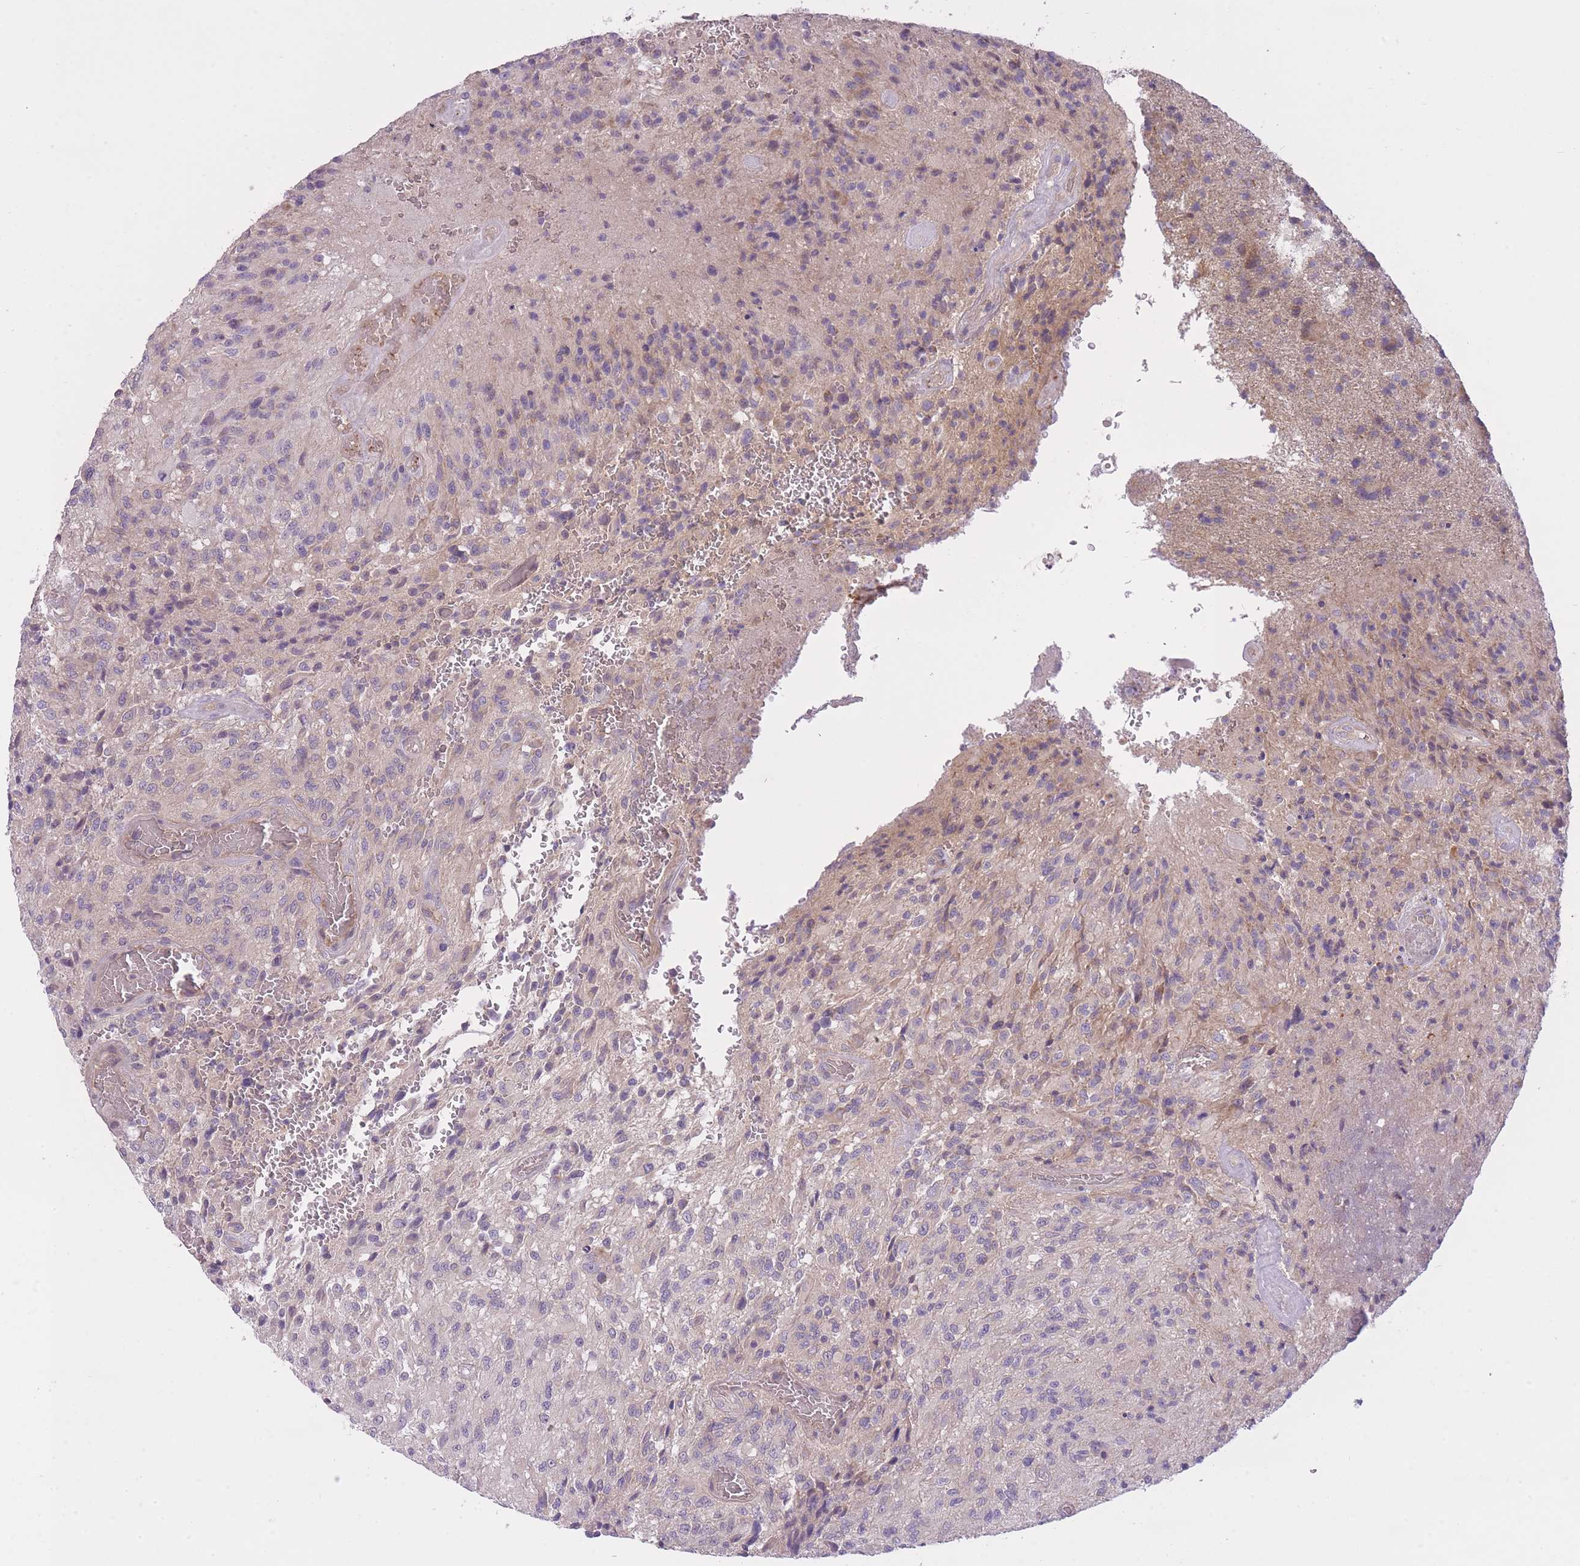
{"staining": {"intensity": "weak", "quantity": "<25%", "location": "cytoplasmic/membranous"}, "tissue": "glioma", "cell_type": "Tumor cells", "image_type": "cancer", "snomed": [{"axis": "morphology", "description": "Normal tissue, NOS"}, {"axis": "morphology", "description": "Glioma, malignant, High grade"}, {"axis": "topography", "description": "Cerebral cortex"}], "caption": "Immunohistochemistry (IHC) photomicrograph of human malignant glioma (high-grade) stained for a protein (brown), which reveals no staining in tumor cells. (Stains: DAB immunohistochemistry (IHC) with hematoxylin counter stain, Microscopy: brightfield microscopy at high magnification).", "gene": "REV1", "patient": {"sex": "male", "age": 56}}